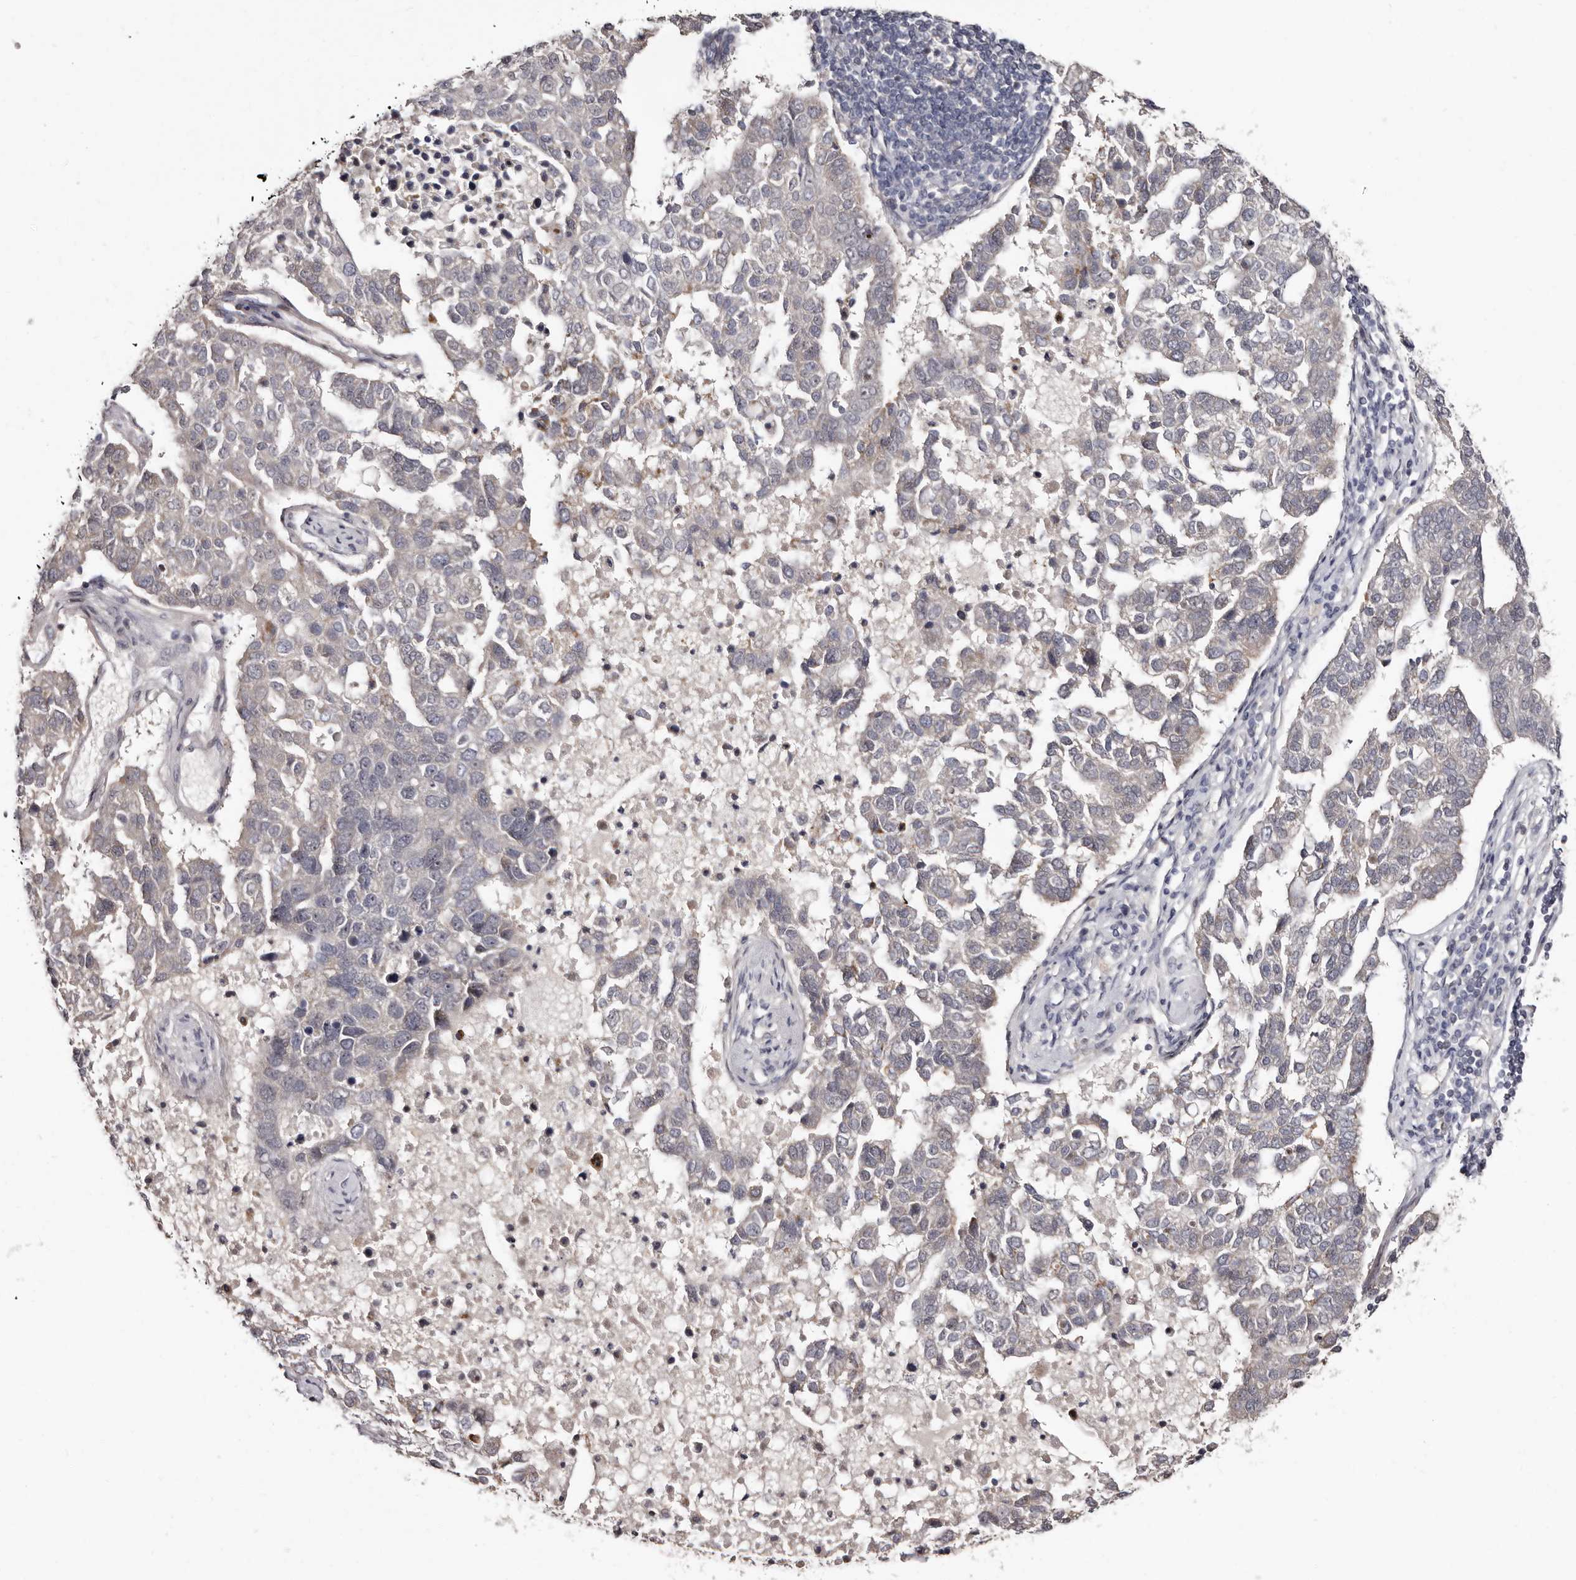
{"staining": {"intensity": "negative", "quantity": "none", "location": "none"}, "tissue": "pancreatic cancer", "cell_type": "Tumor cells", "image_type": "cancer", "snomed": [{"axis": "morphology", "description": "Adenocarcinoma, NOS"}, {"axis": "topography", "description": "Pancreas"}], "caption": "This is a photomicrograph of immunohistochemistry (IHC) staining of pancreatic adenocarcinoma, which shows no positivity in tumor cells.", "gene": "PHF20L1", "patient": {"sex": "female", "age": 61}}